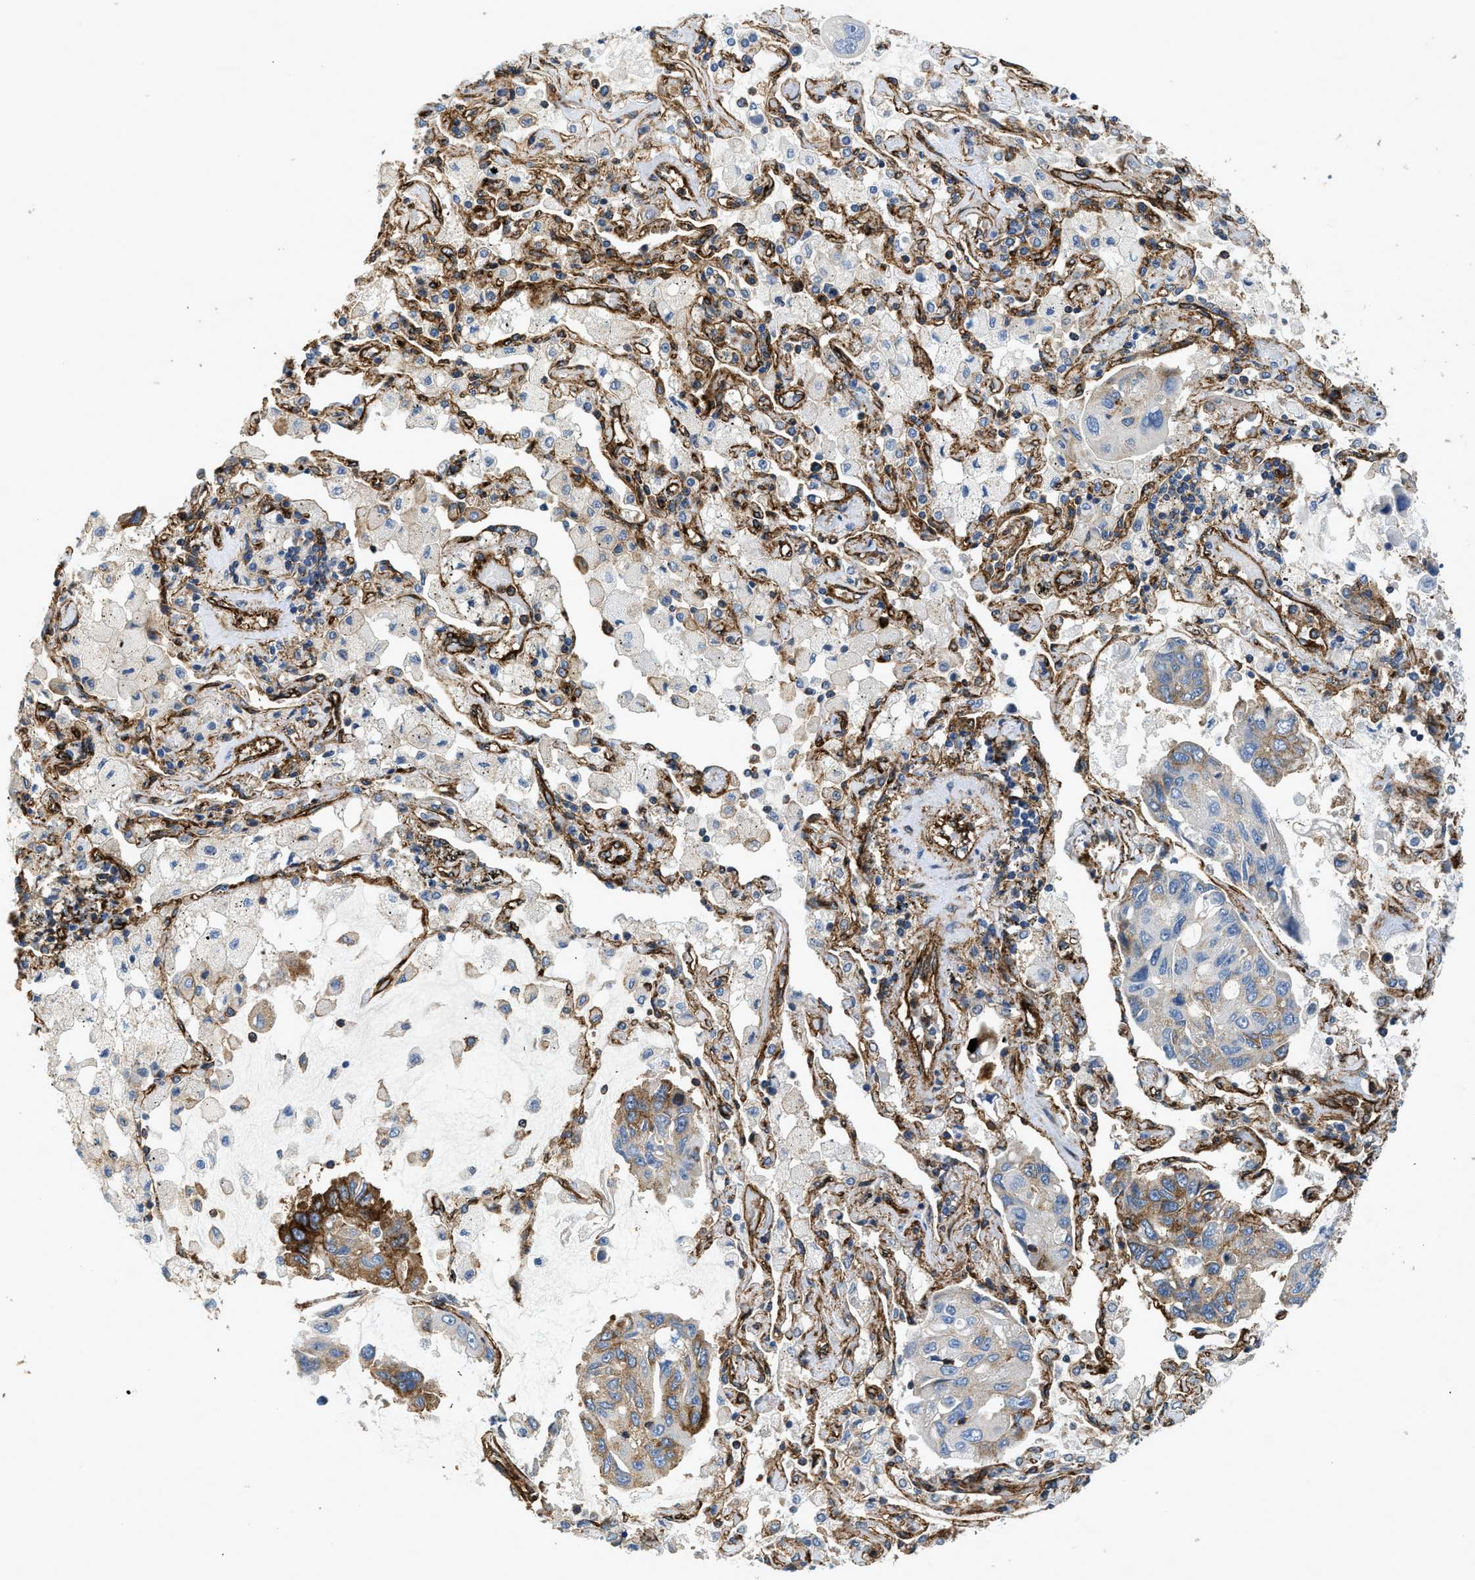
{"staining": {"intensity": "moderate", "quantity": "<25%", "location": "cytoplasmic/membranous"}, "tissue": "lung cancer", "cell_type": "Tumor cells", "image_type": "cancer", "snomed": [{"axis": "morphology", "description": "Adenocarcinoma, NOS"}, {"axis": "topography", "description": "Lung"}], "caption": "Immunohistochemical staining of lung adenocarcinoma exhibits moderate cytoplasmic/membranous protein positivity in approximately <25% of tumor cells.", "gene": "HIP1", "patient": {"sex": "male", "age": 64}}